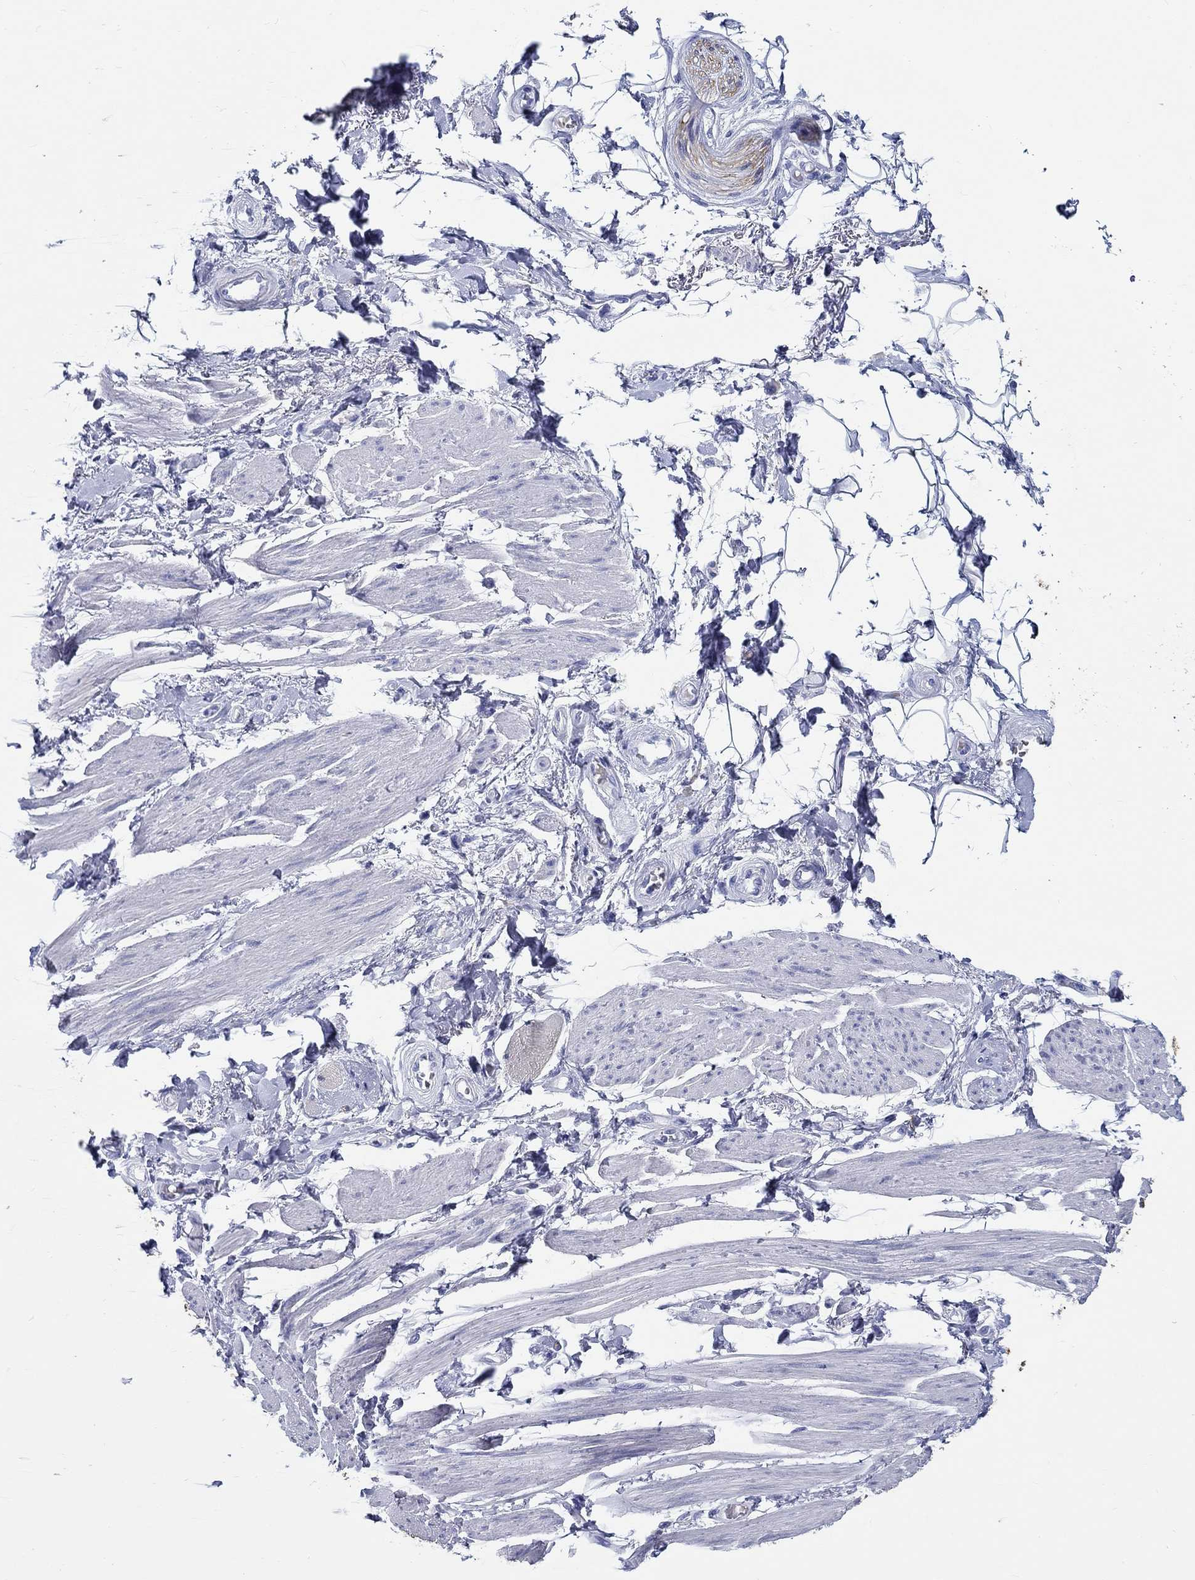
{"staining": {"intensity": "negative", "quantity": "none", "location": "none"}, "tissue": "soft tissue", "cell_type": "Fibroblasts", "image_type": "normal", "snomed": [{"axis": "morphology", "description": "Normal tissue, NOS"}, {"axis": "topography", "description": "Skeletal muscle"}, {"axis": "topography", "description": "Anal"}, {"axis": "topography", "description": "Peripheral nerve tissue"}], "caption": "Fibroblasts show no significant protein positivity in unremarkable soft tissue.", "gene": "FBXO2", "patient": {"sex": "male", "age": 53}}